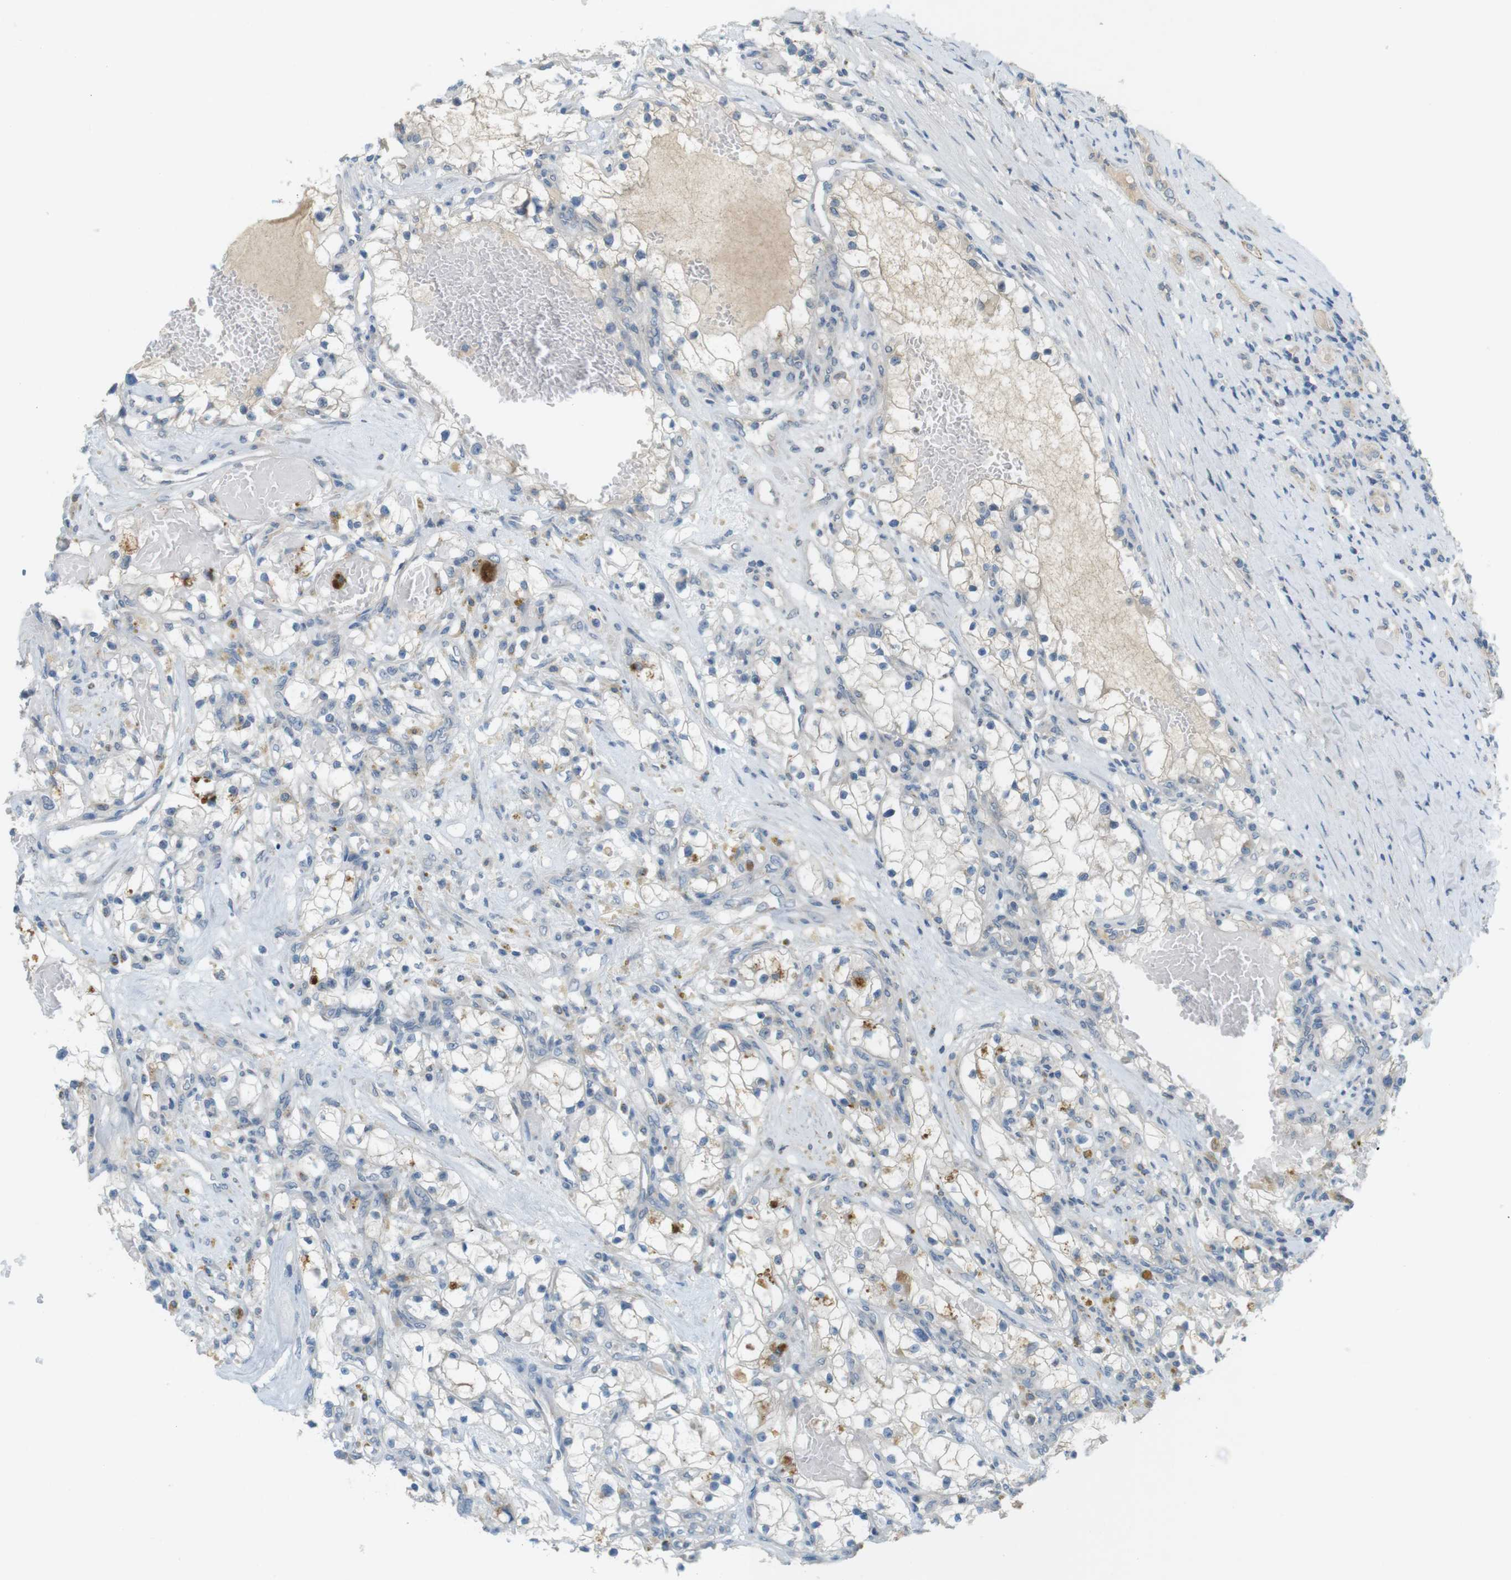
{"staining": {"intensity": "moderate", "quantity": "<25%", "location": "cytoplasmic/membranous"}, "tissue": "renal cancer", "cell_type": "Tumor cells", "image_type": "cancer", "snomed": [{"axis": "morphology", "description": "Adenocarcinoma, NOS"}, {"axis": "topography", "description": "Kidney"}], "caption": "Protein staining of renal adenocarcinoma tissue reveals moderate cytoplasmic/membranous staining in approximately <25% of tumor cells.", "gene": "UGT8", "patient": {"sex": "male", "age": 68}}